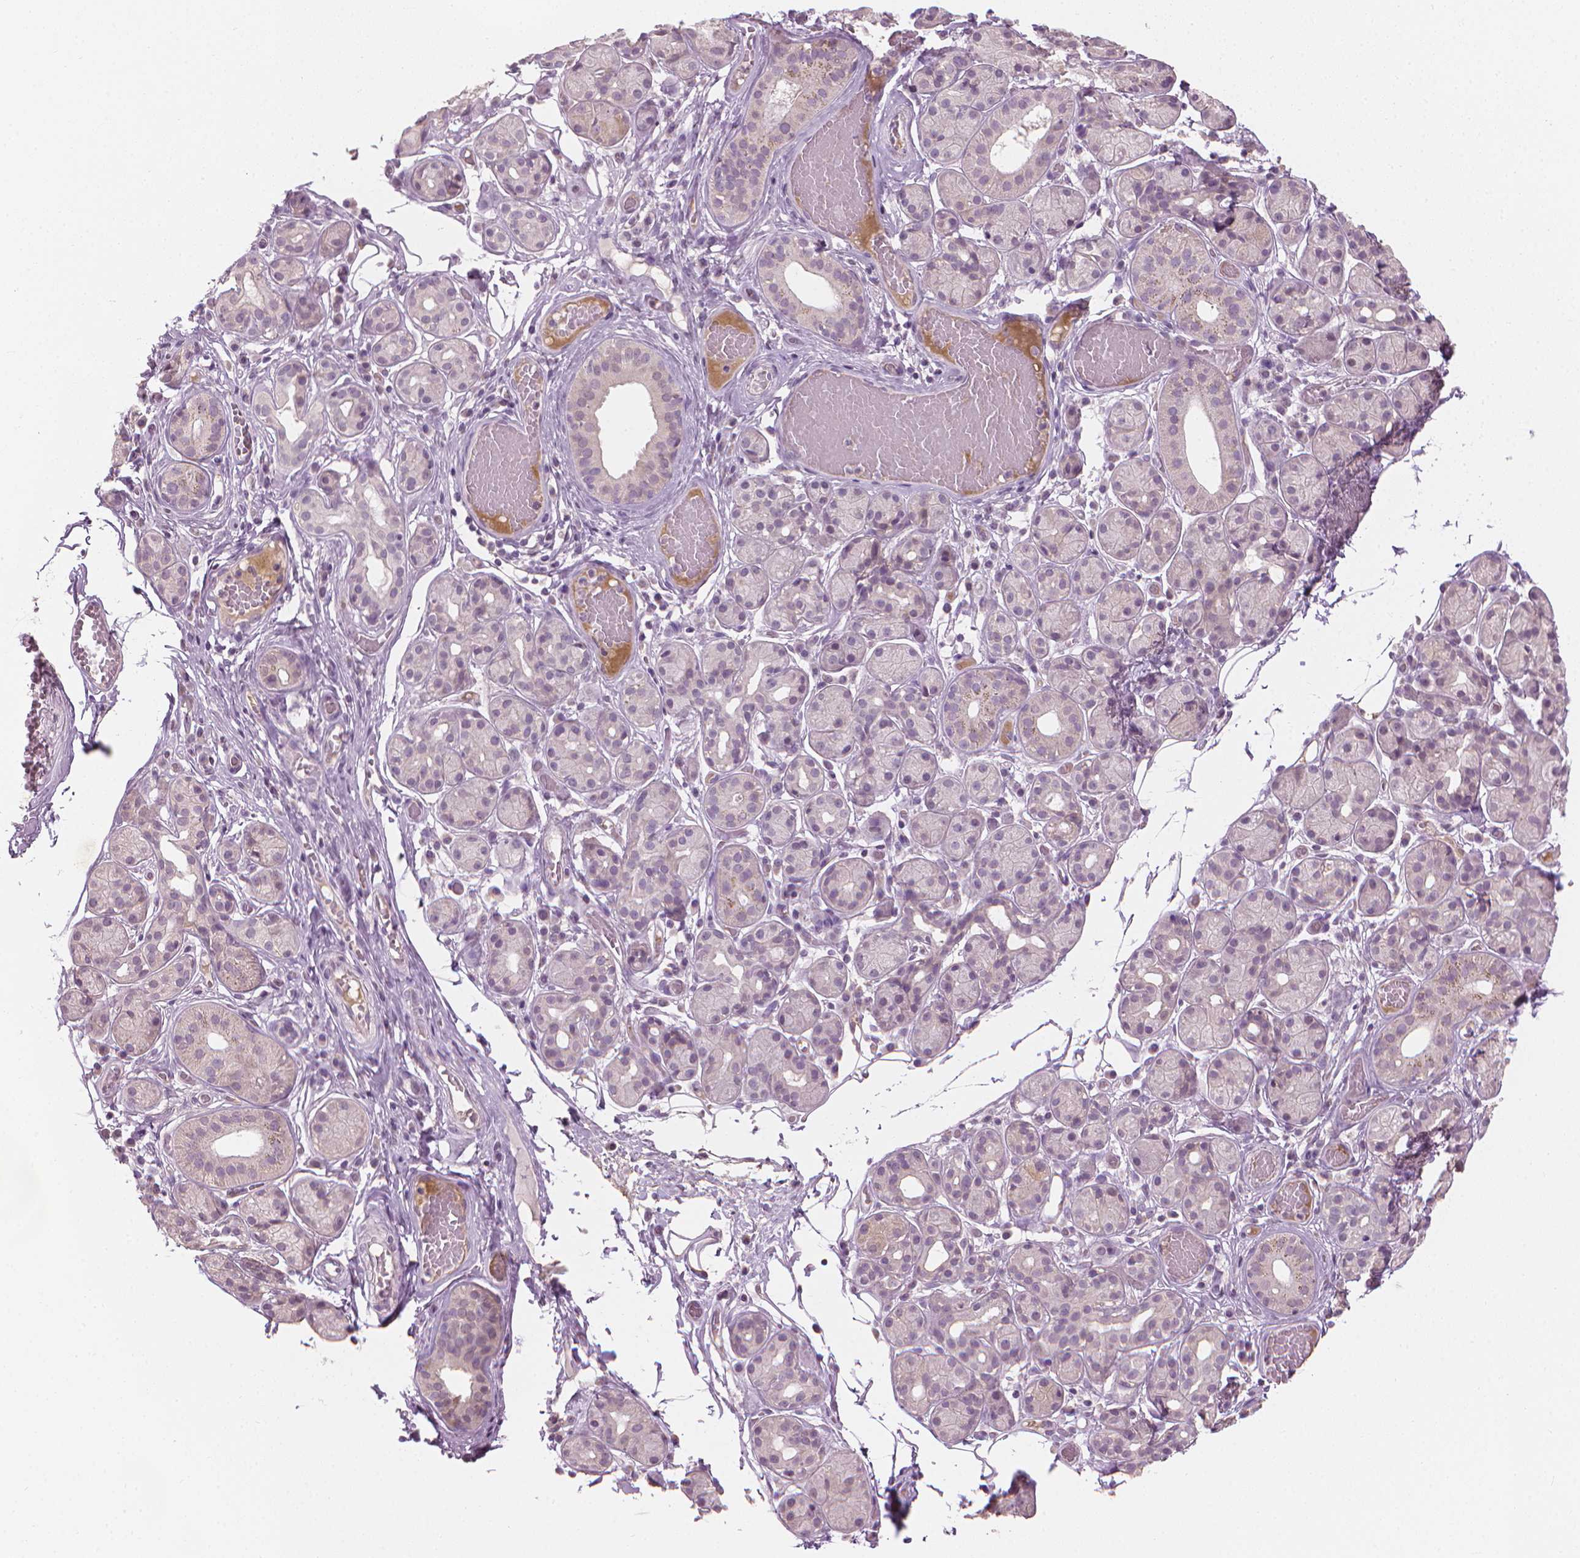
{"staining": {"intensity": "weak", "quantity": "<25%", "location": "cytoplasmic/membranous"}, "tissue": "salivary gland", "cell_type": "Glandular cells", "image_type": "normal", "snomed": [{"axis": "morphology", "description": "Normal tissue, NOS"}, {"axis": "topography", "description": "Salivary gland"}, {"axis": "topography", "description": "Peripheral nerve tissue"}], "caption": "Immunohistochemistry photomicrograph of benign salivary gland: human salivary gland stained with DAB exhibits no significant protein staining in glandular cells.", "gene": "CFAP126", "patient": {"sex": "male", "age": 71}}